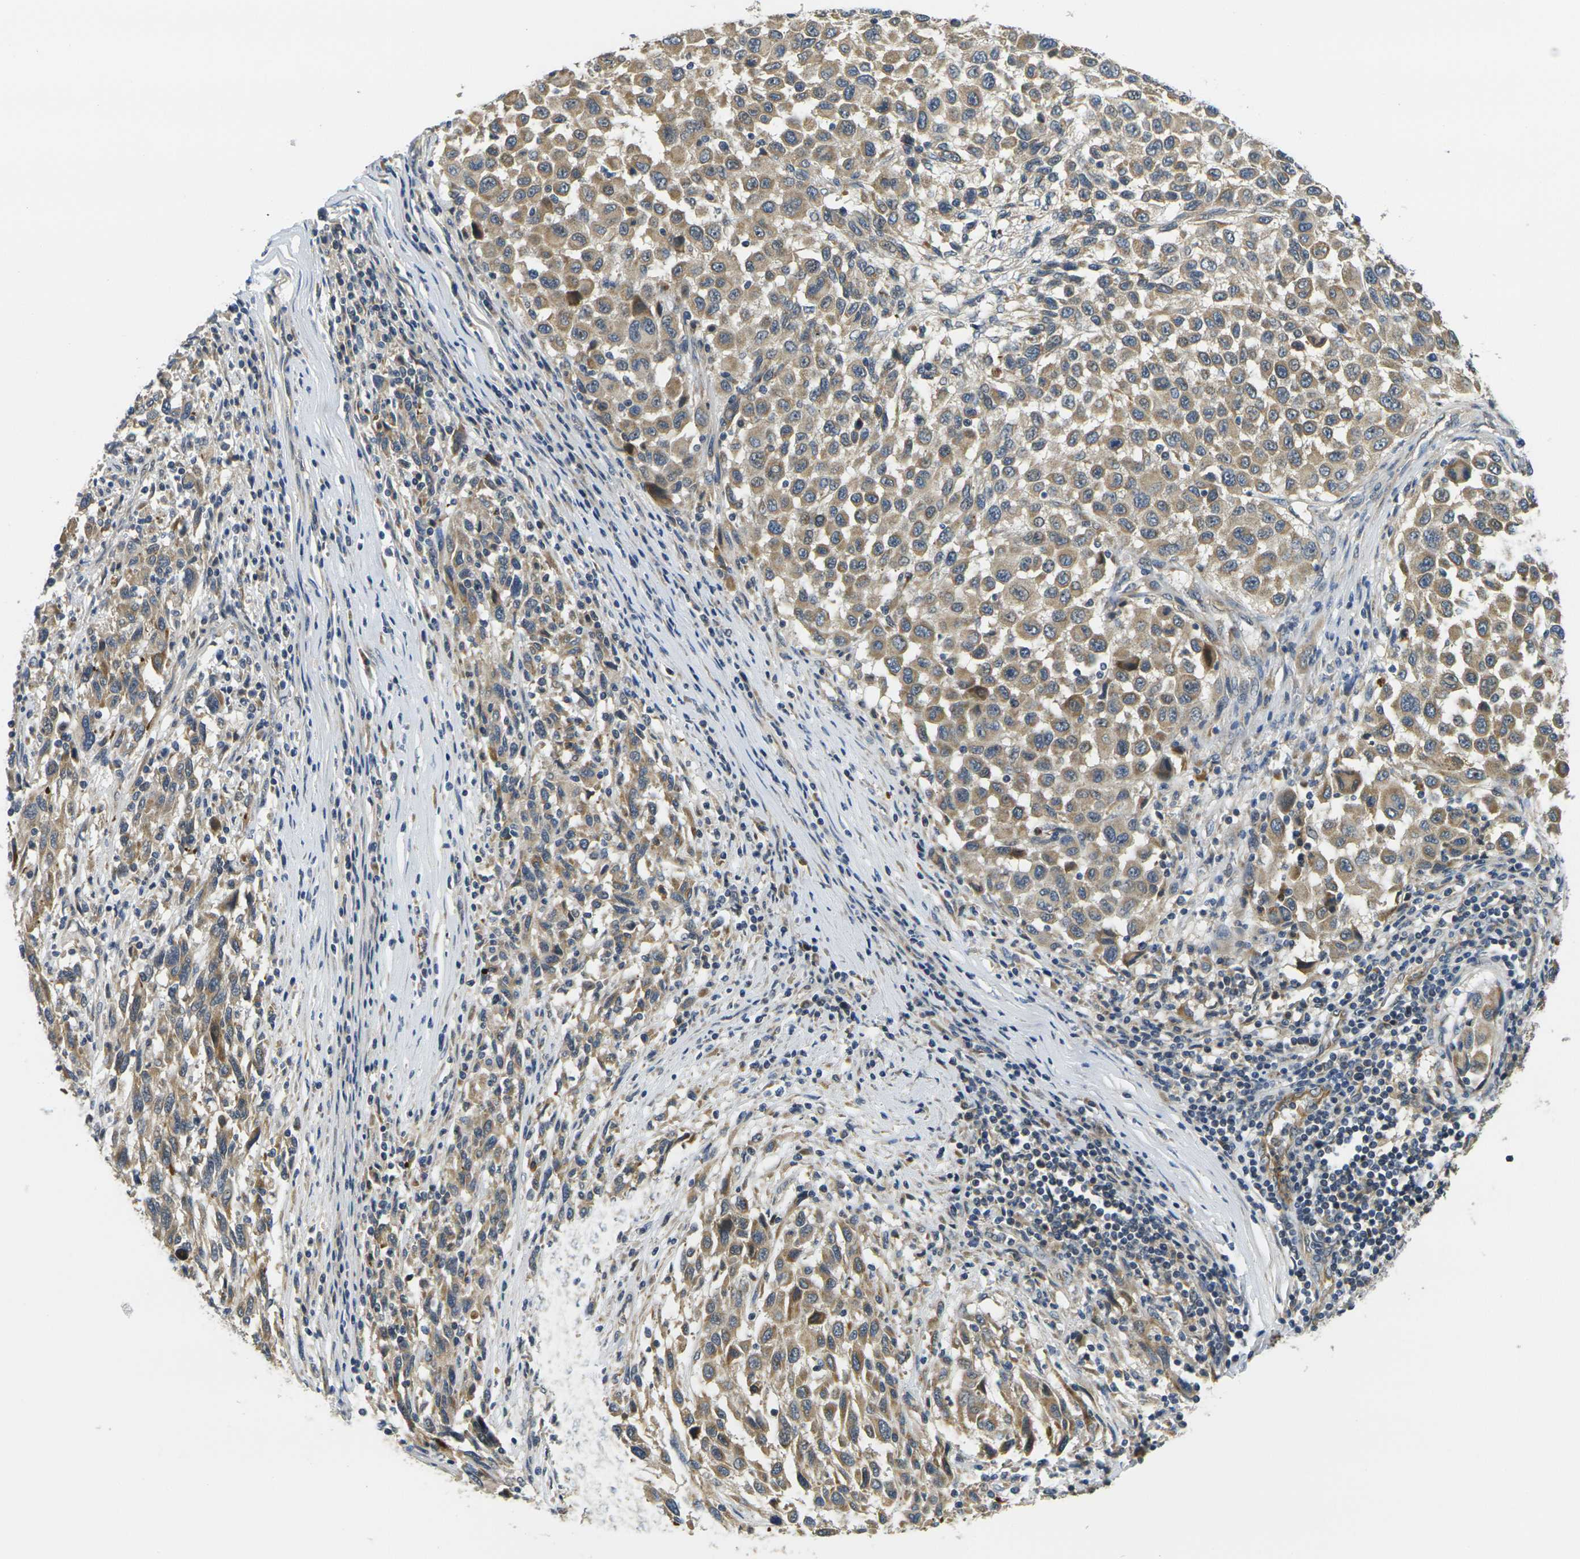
{"staining": {"intensity": "moderate", "quantity": ">75%", "location": "cytoplasmic/membranous"}, "tissue": "melanoma", "cell_type": "Tumor cells", "image_type": "cancer", "snomed": [{"axis": "morphology", "description": "Malignant melanoma, Metastatic site"}, {"axis": "topography", "description": "Lymph node"}], "caption": "This photomicrograph reveals immunohistochemistry (IHC) staining of human malignant melanoma (metastatic site), with medium moderate cytoplasmic/membranous positivity in approximately >75% of tumor cells.", "gene": "MINAR2", "patient": {"sex": "male", "age": 61}}